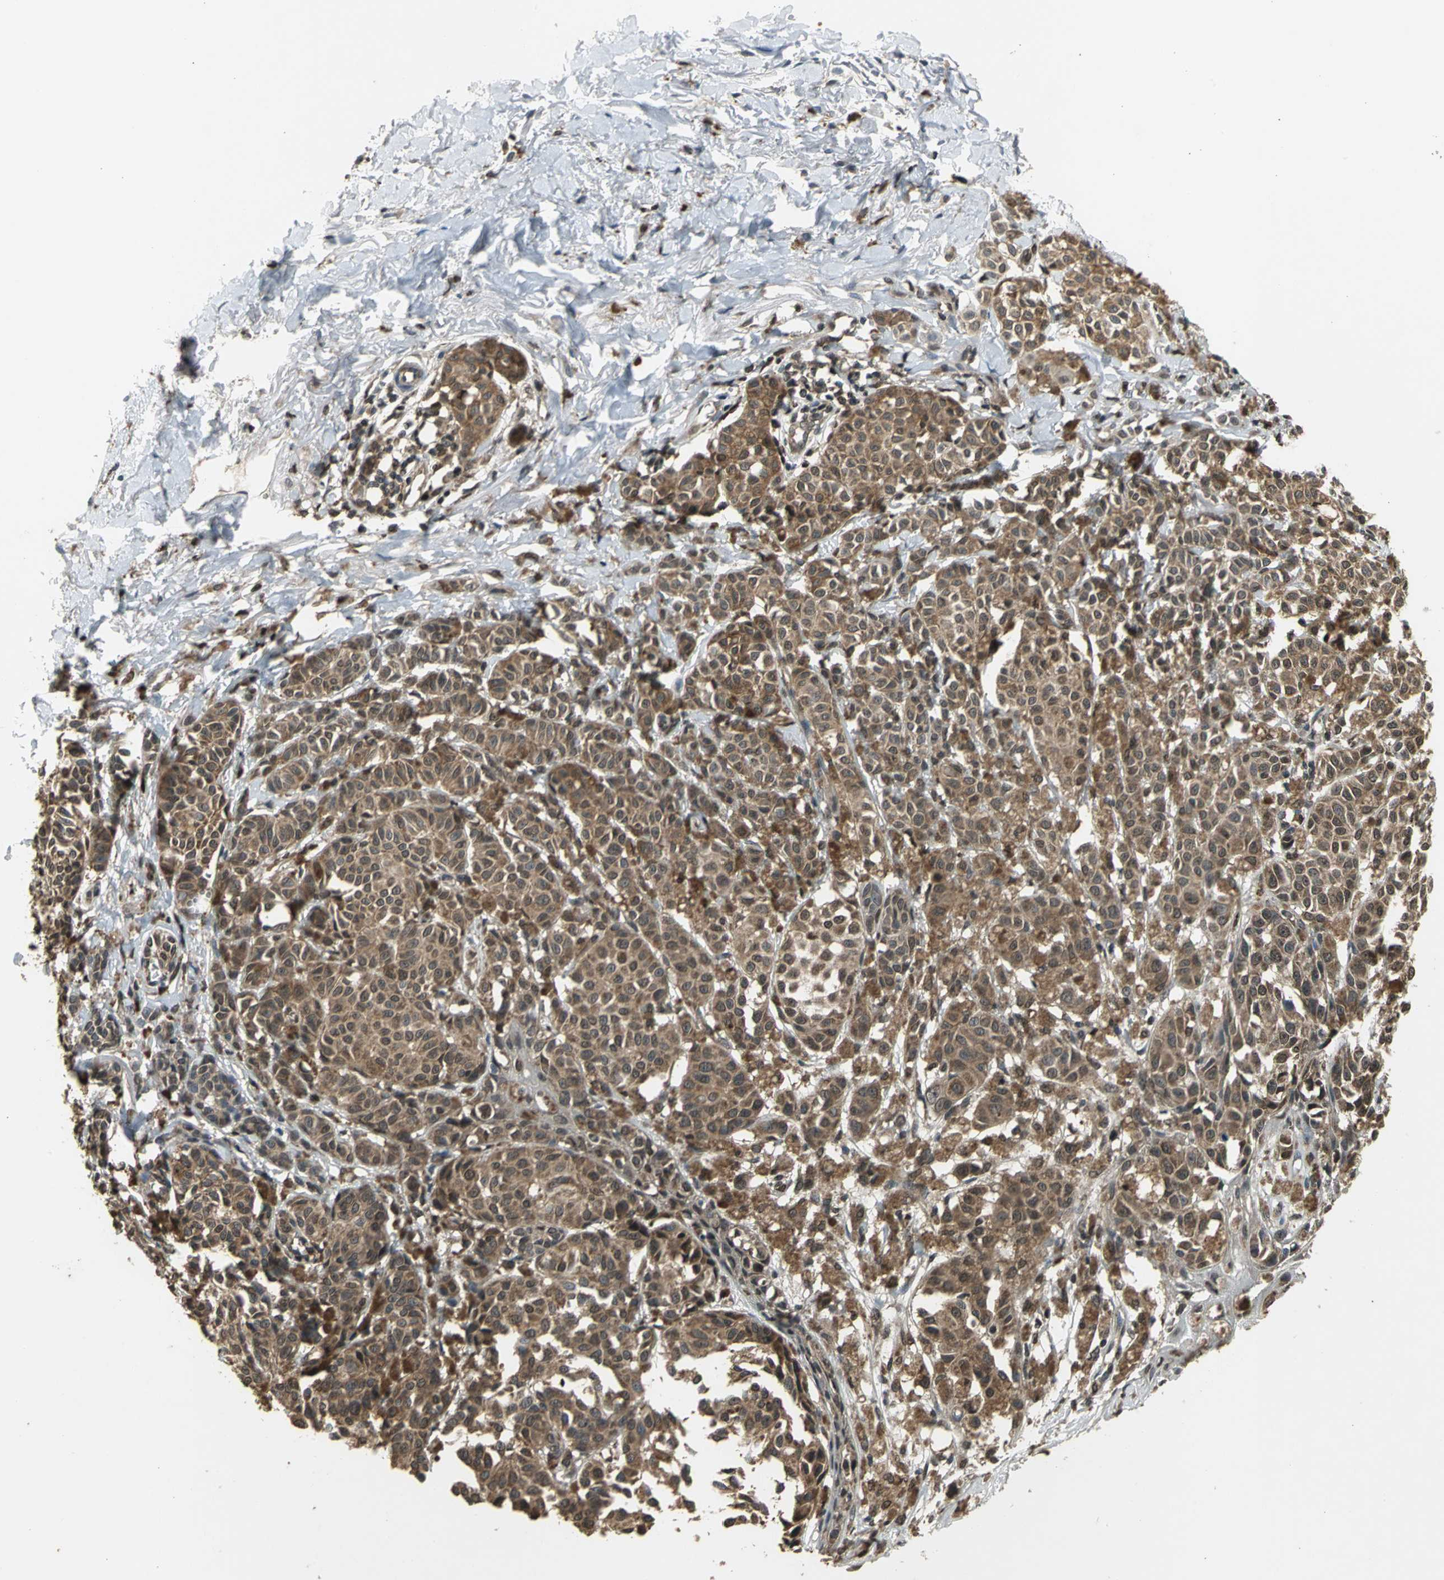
{"staining": {"intensity": "moderate", "quantity": ">75%", "location": "cytoplasmic/membranous,nuclear"}, "tissue": "melanoma", "cell_type": "Tumor cells", "image_type": "cancer", "snomed": [{"axis": "morphology", "description": "Malignant melanoma, NOS"}, {"axis": "topography", "description": "Skin"}], "caption": "Immunohistochemistry image of human melanoma stained for a protein (brown), which shows medium levels of moderate cytoplasmic/membranous and nuclear staining in about >75% of tumor cells.", "gene": "AHR", "patient": {"sex": "male", "age": 76}}